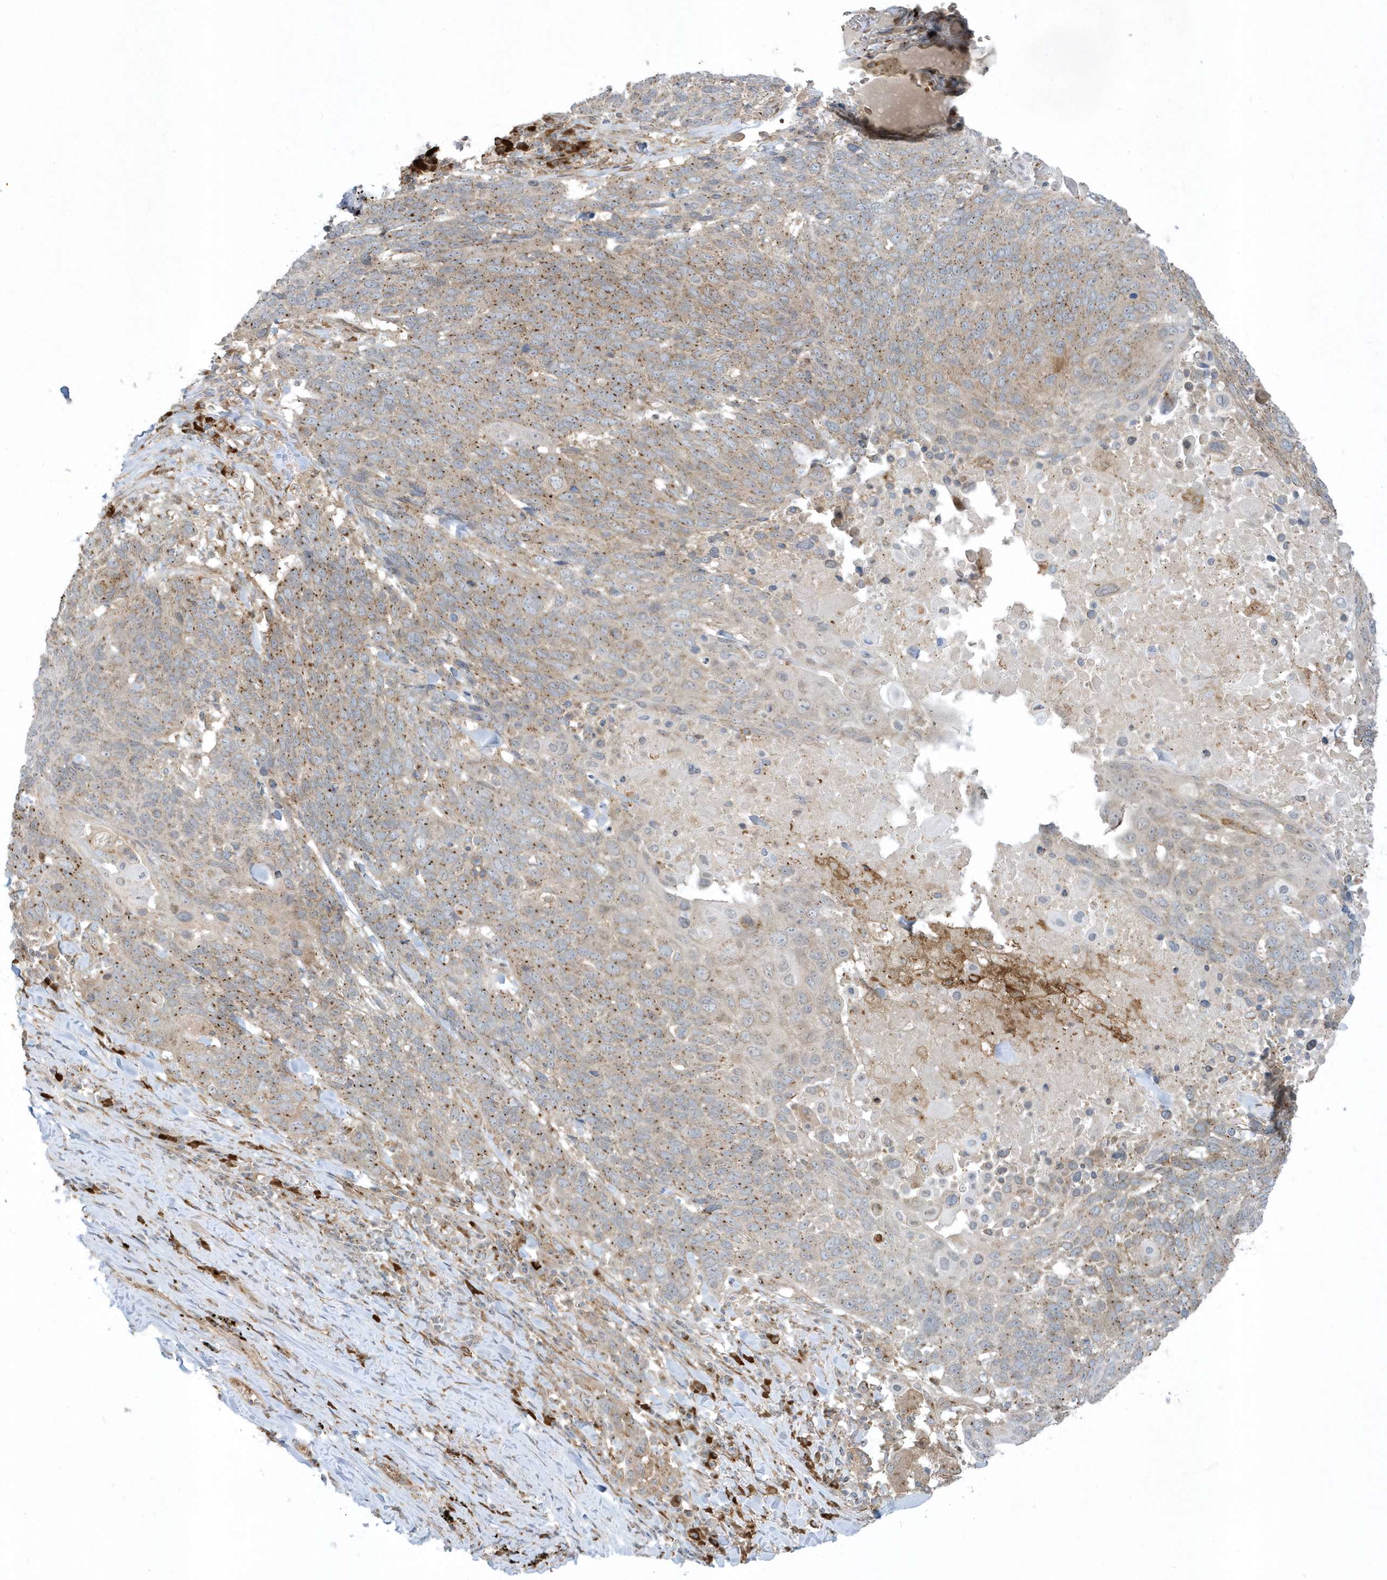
{"staining": {"intensity": "moderate", "quantity": ">75%", "location": "cytoplasmic/membranous"}, "tissue": "lung cancer", "cell_type": "Tumor cells", "image_type": "cancer", "snomed": [{"axis": "morphology", "description": "Squamous cell carcinoma, NOS"}, {"axis": "topography", "description": "Lung"}], "caption": "Immunohistochemical staining of lung cancer shows medium levels of moderate cytoplasmic/membranous expression in about >75% of tumor cells.", "gene": "RPP40", "patient": {"sex": "male", "age": 66}}